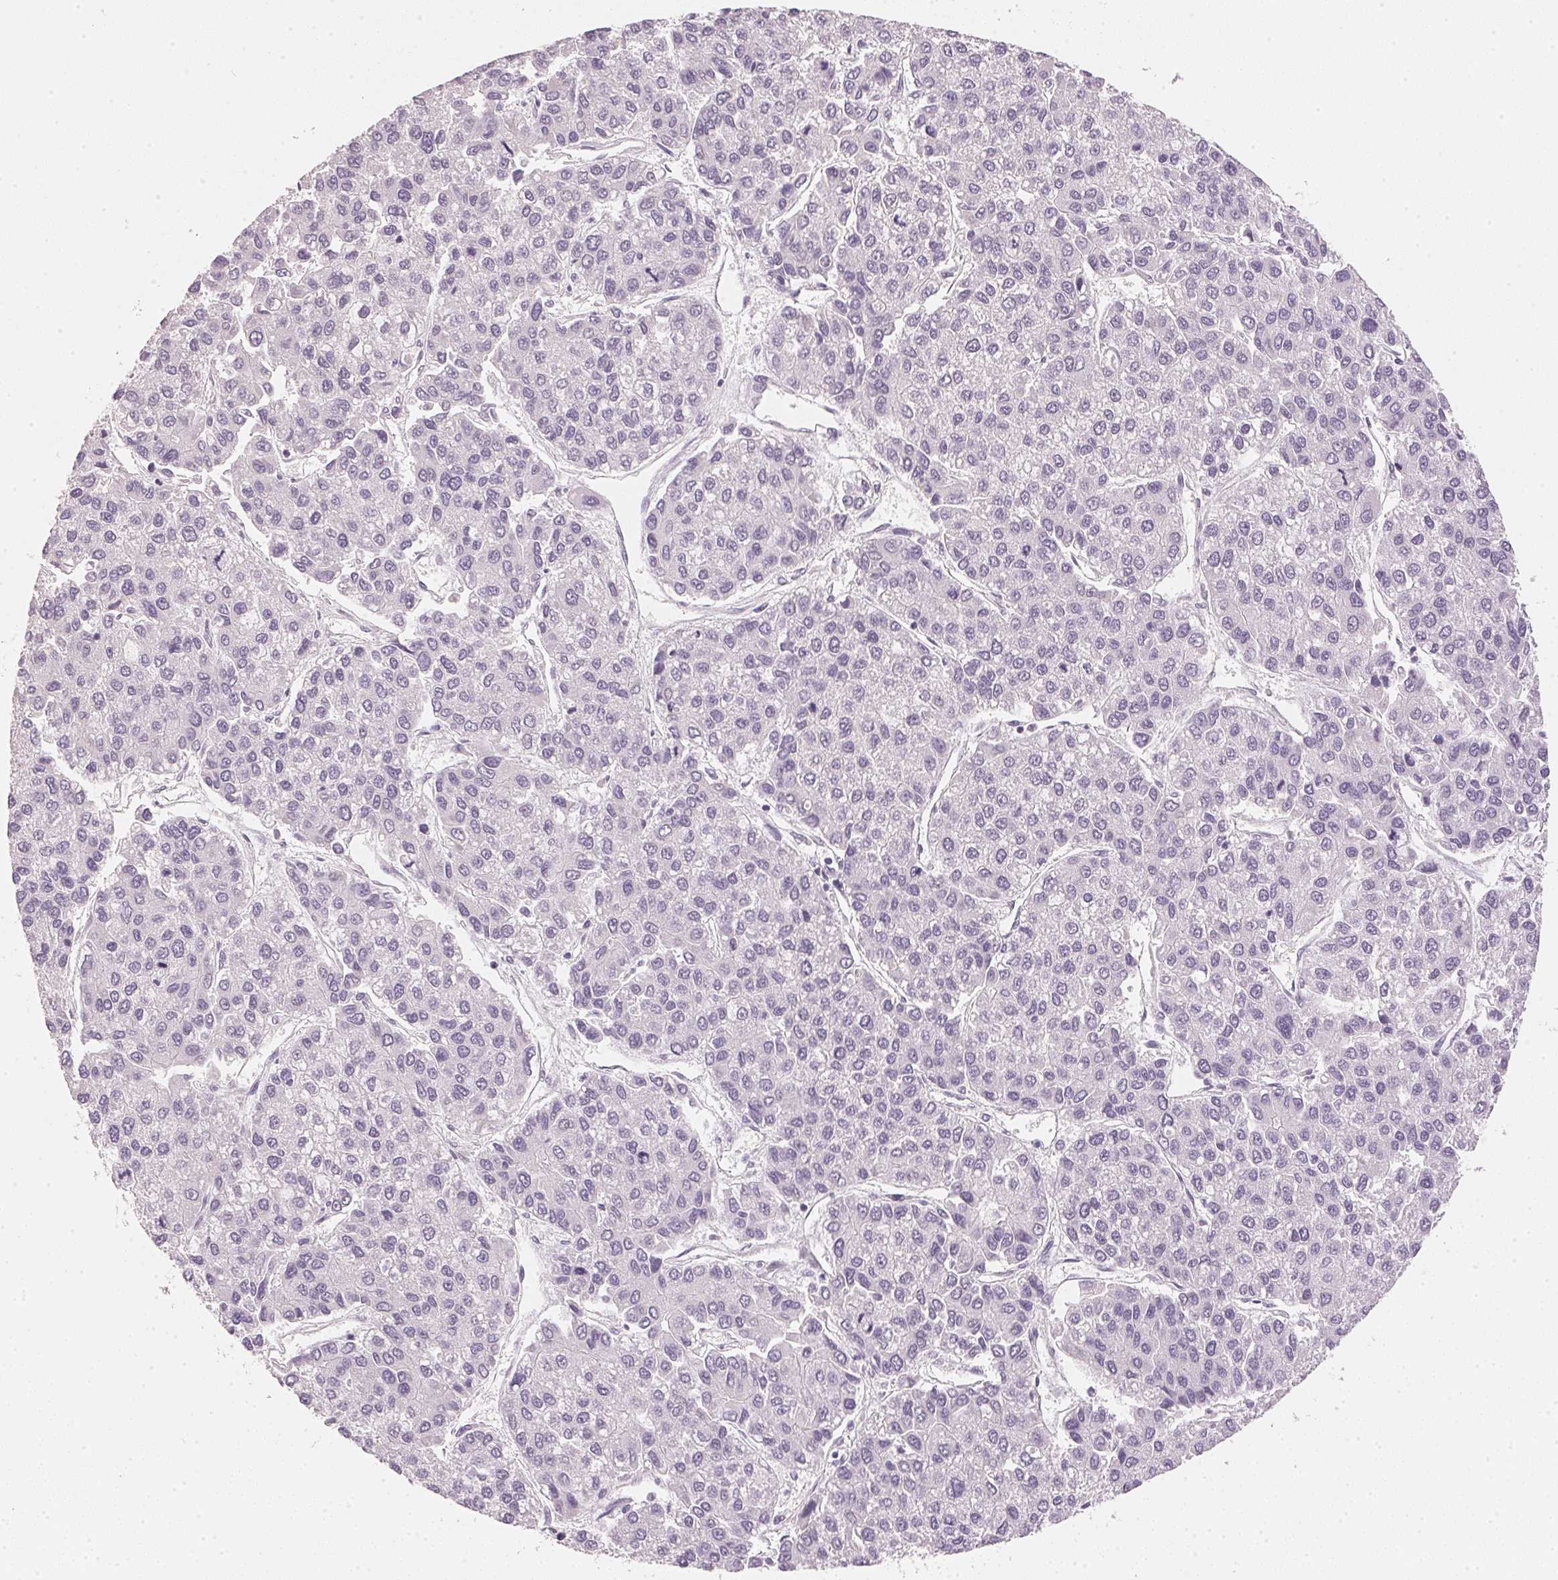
{"staining": {"intensity": "negative", "quantity": "none", "location": "none"}, "tissue": "liver cancer", "cell_type": "Tumor cells", "image_type": "cancer", "snomed": [{"axis": "morphology", "description": "Carcinoma, Hepatocellular, NOS"}, {"axis": "topography", "description": "Liver"}], "caption": "This is a micrograph of IHC staining of liver cancer (hepatocellular carcinoma), which shows no staining in tumor cells. Brightfield microscopy of IHC stained with DAB (brown) and hematoxylin (blue), captured at high magnification.", "gene": "IGFBP1", "patient": {"sex": "female", "age": 66}}